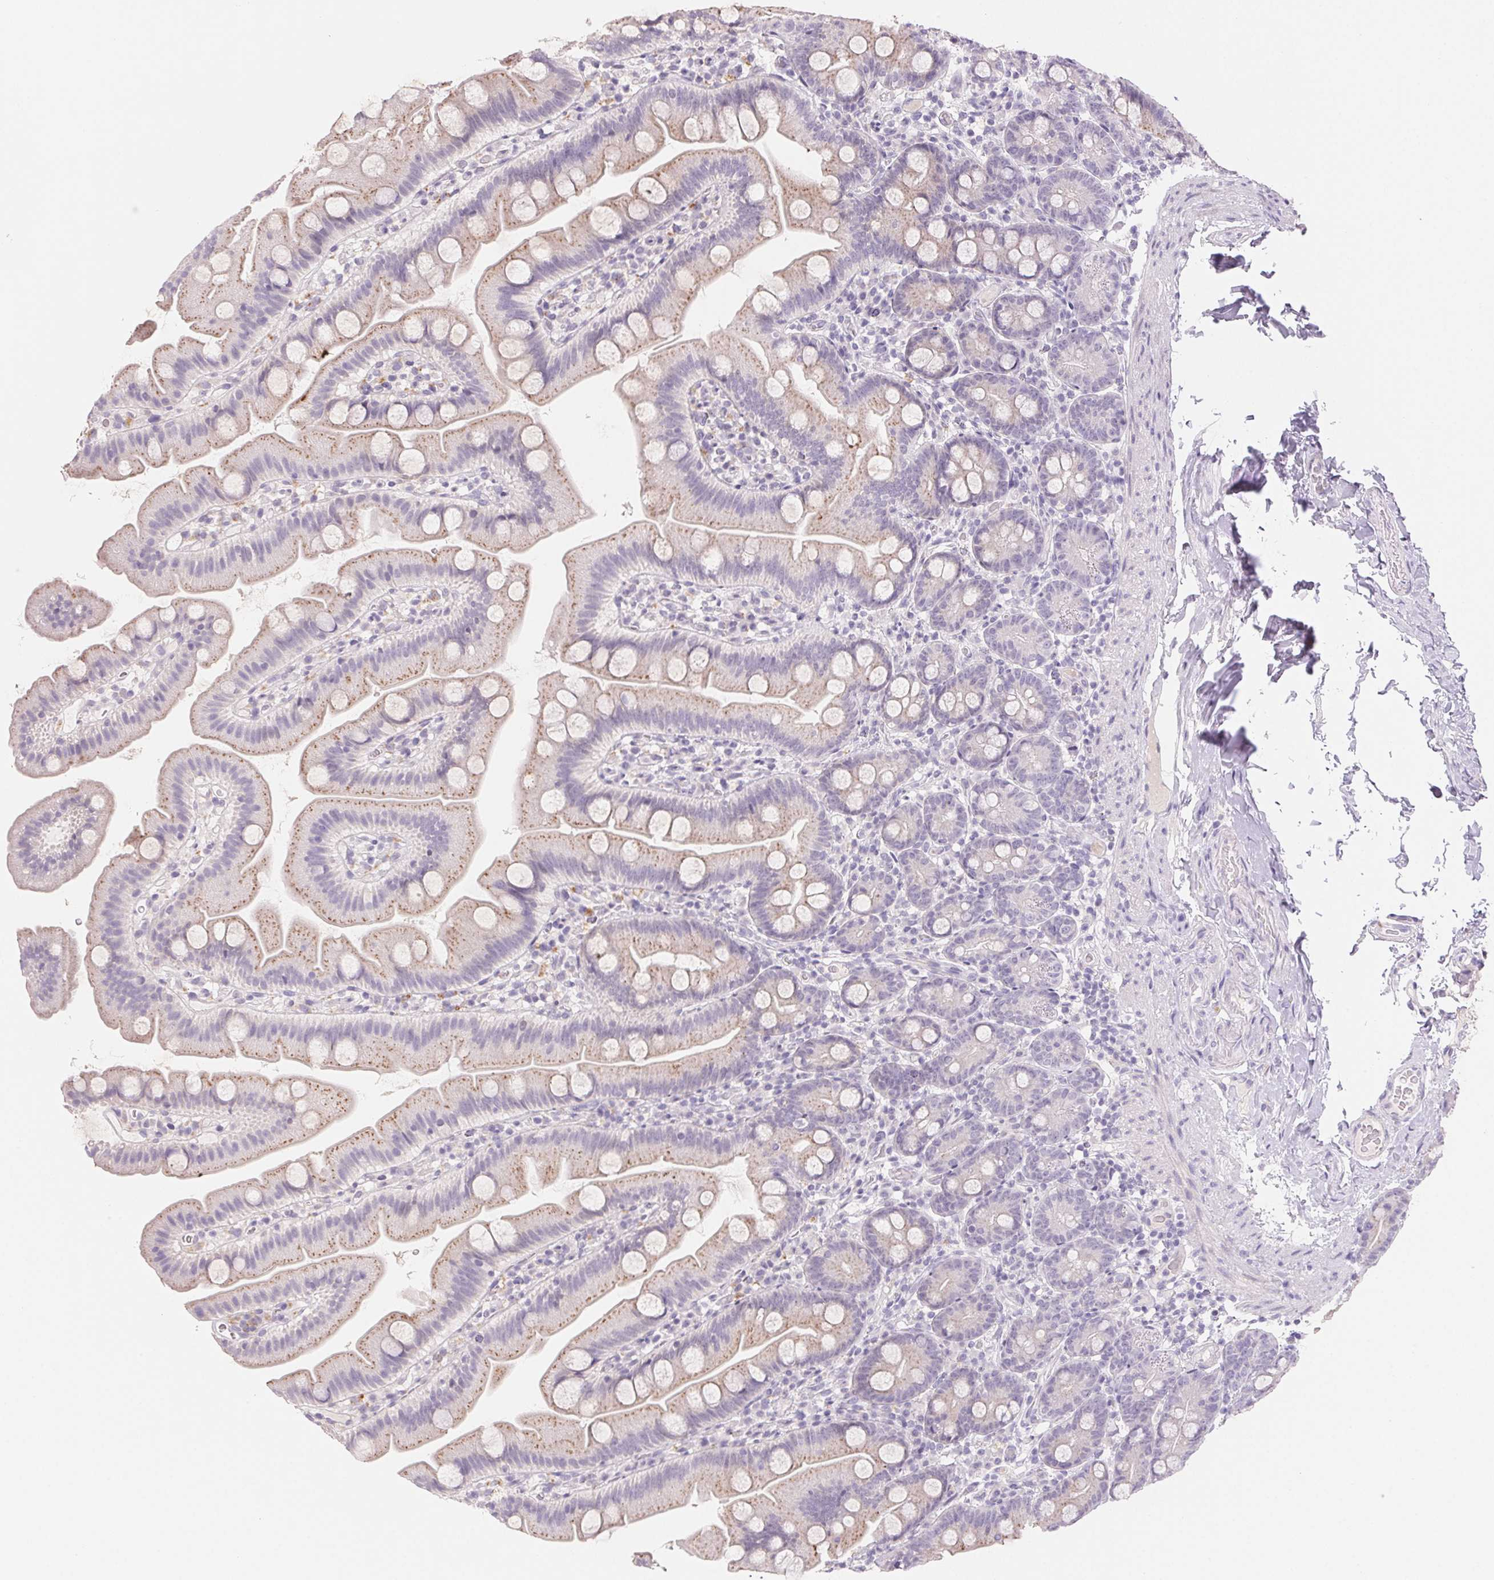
{"staining": {"intensity": "moderate", "quantity": "25%-75%", "location": "cytoplasmic/membranous"}, "tissue": "small intestine", "cell_type": "Glandular cells", "image_type": "normal", "snomed": [{"axis": "morphology", "description": "Normal tissue, NOS"}, {"axis": "topography", "description": "Small intestine"}], "caption": "Moderate cytoplasmic/membranous positivity for a protein is appreciated in approximately 25%-75% of glandular cells of normal small intestine using immunohistochemistry (IHC).", "gene": "BPIFB2", "patient": {"sex": "female", "age": 68}}